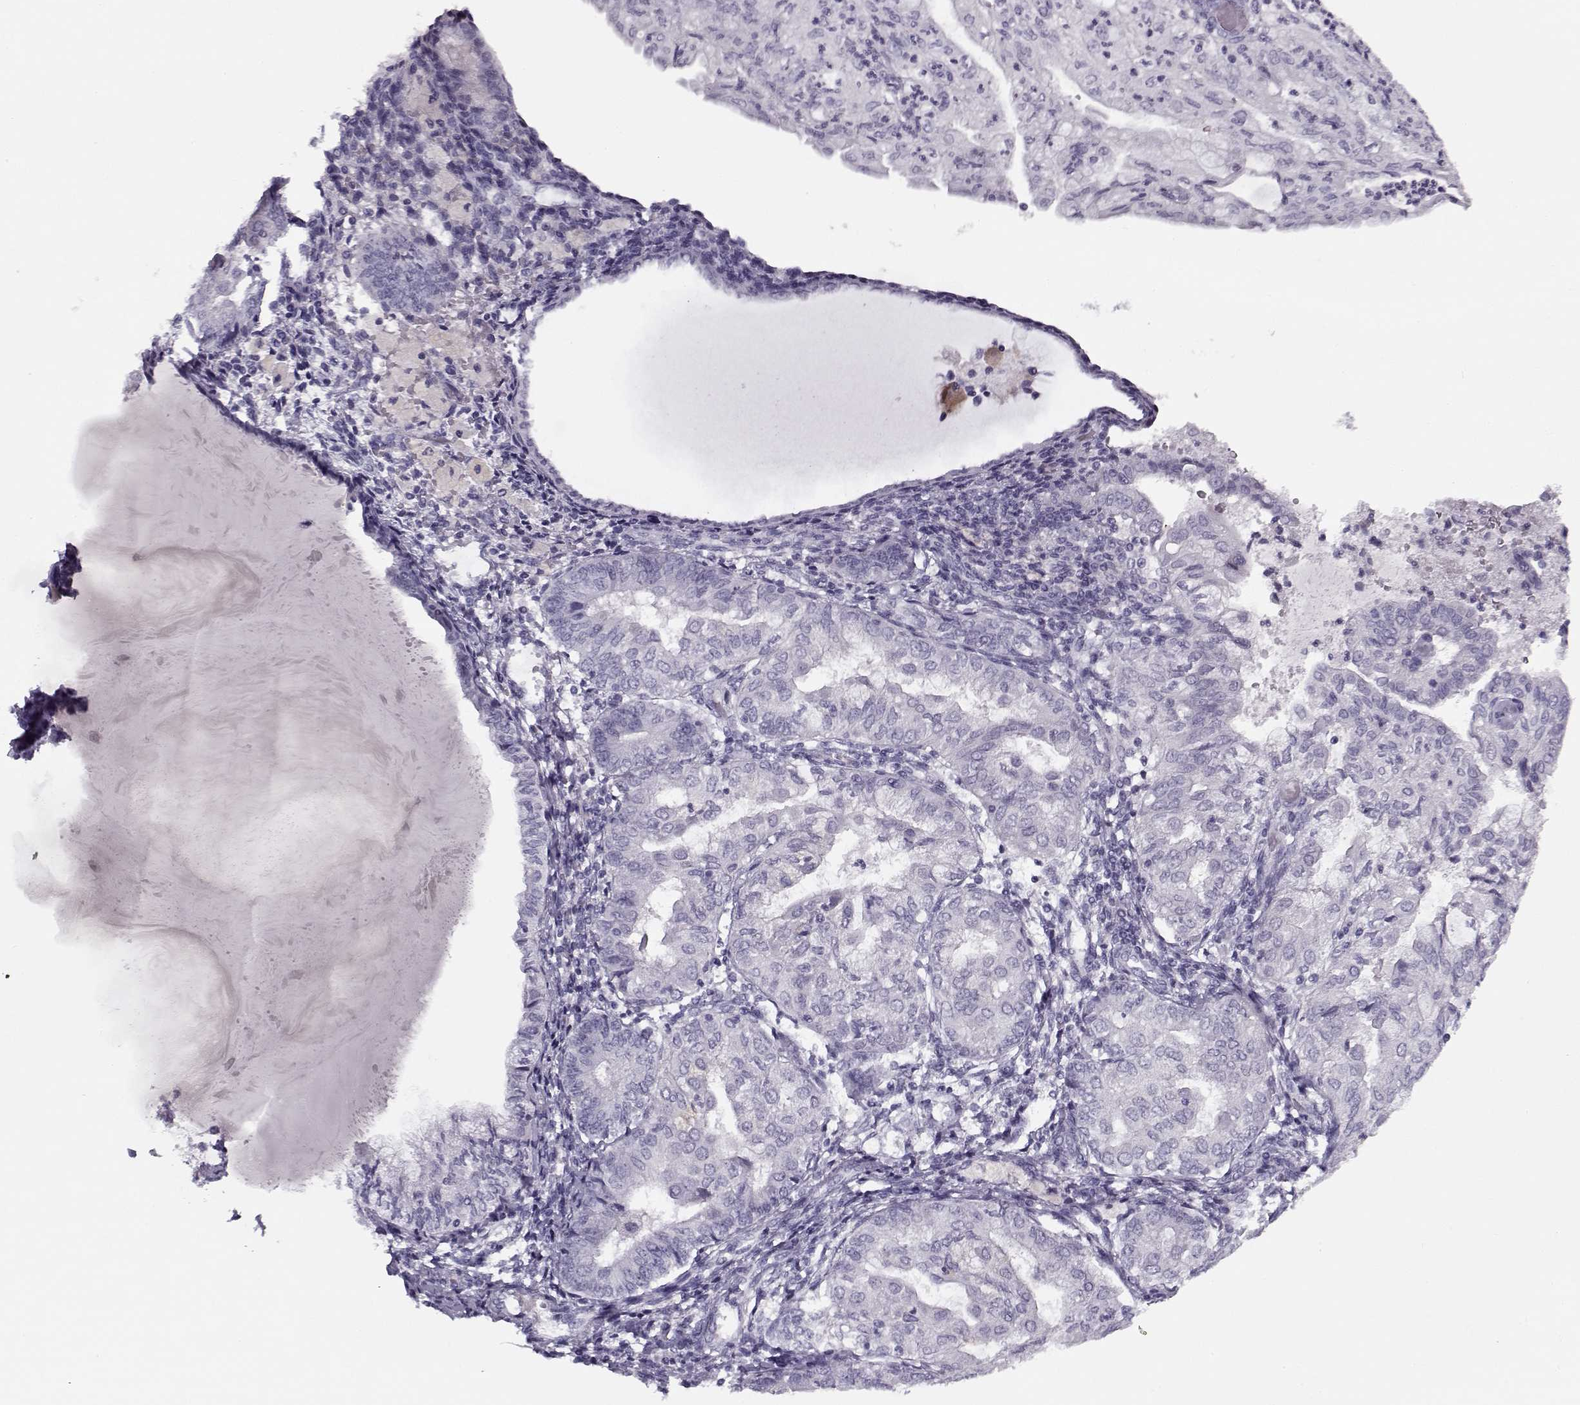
{"staining": {"intensity": "negative", "quantity": "none", "location": "none"}, "tissue": "endometrial cancer", "cell_type": "Tumor cells", "image_type": "cancer", "snomed": [{"axis": "morphology", "description": "Adenocarcinoma, NOS"}, {"axis": "topography", "description": "Endometrium"}], "caption": "A high-resolution histopathology image shows immunohistochemistry staining of endometrial adenocarcinoma, which reveals no significant positivity in tumor cells. (DAB (3,3'-diaminobenzidine) IHC with hematoxylin counter stain).", "gene": "PNMT", "patient": {"sex": "female", "age": 68}}